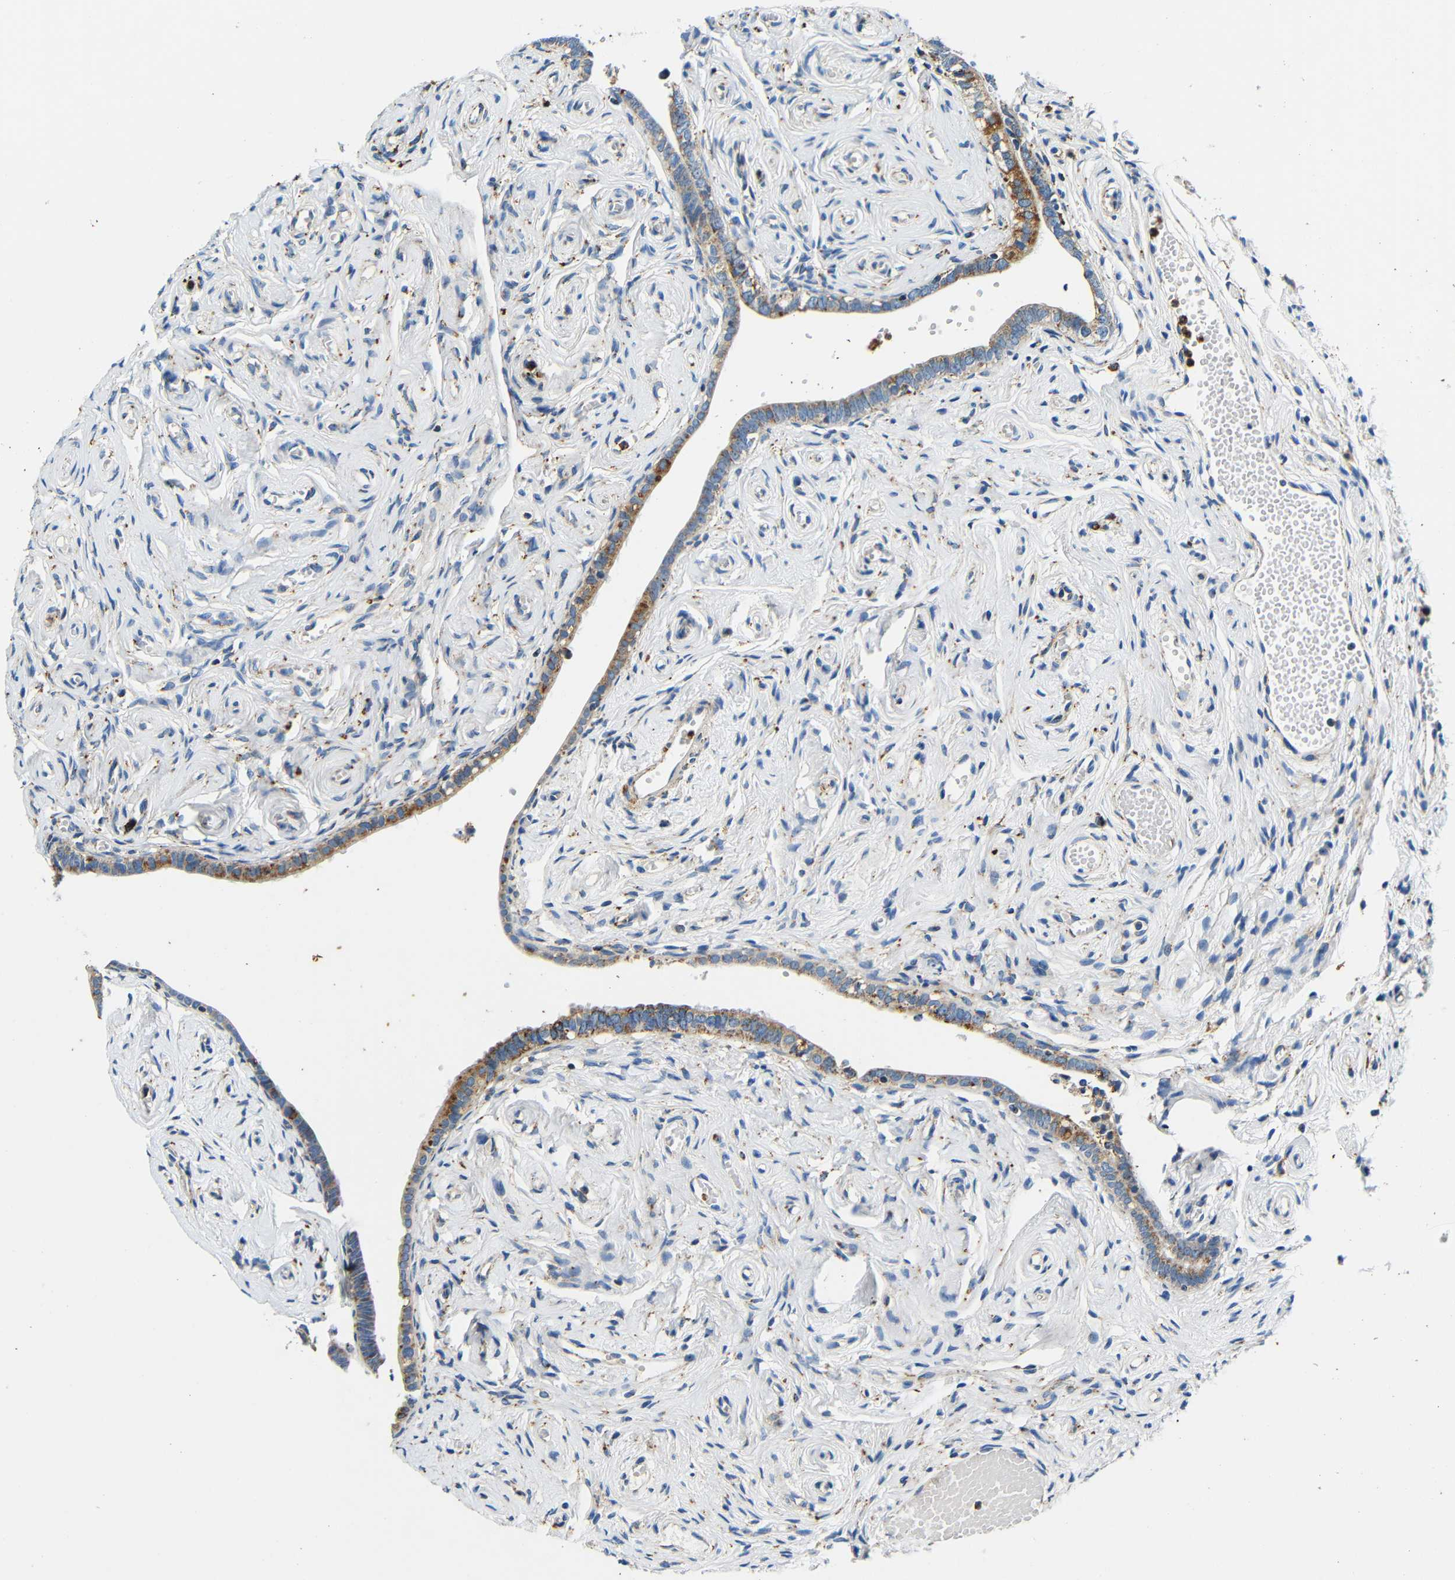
{"staining": {"intensity": "moderate", "quantity": ">75%", "location": "cytoplasmic/membranous"}, "tissue": "fallopian tube", "cell_type": "Glandular cells", "image_type": "normal", "snomed": [{"axis": "morphology", "description": "Normal tissue, NOS"}, {"axis": "topography", "description": "Fallopian tube"}], "caption": "A micrograph of human fallopian tube stained for a protein reveals moderate cytoplasmic/membranous brown staining in glandular cells. Nuclei are stained in blue.", "gene": "GALNT18", "patient": {"sex": "female", "age": 71}}